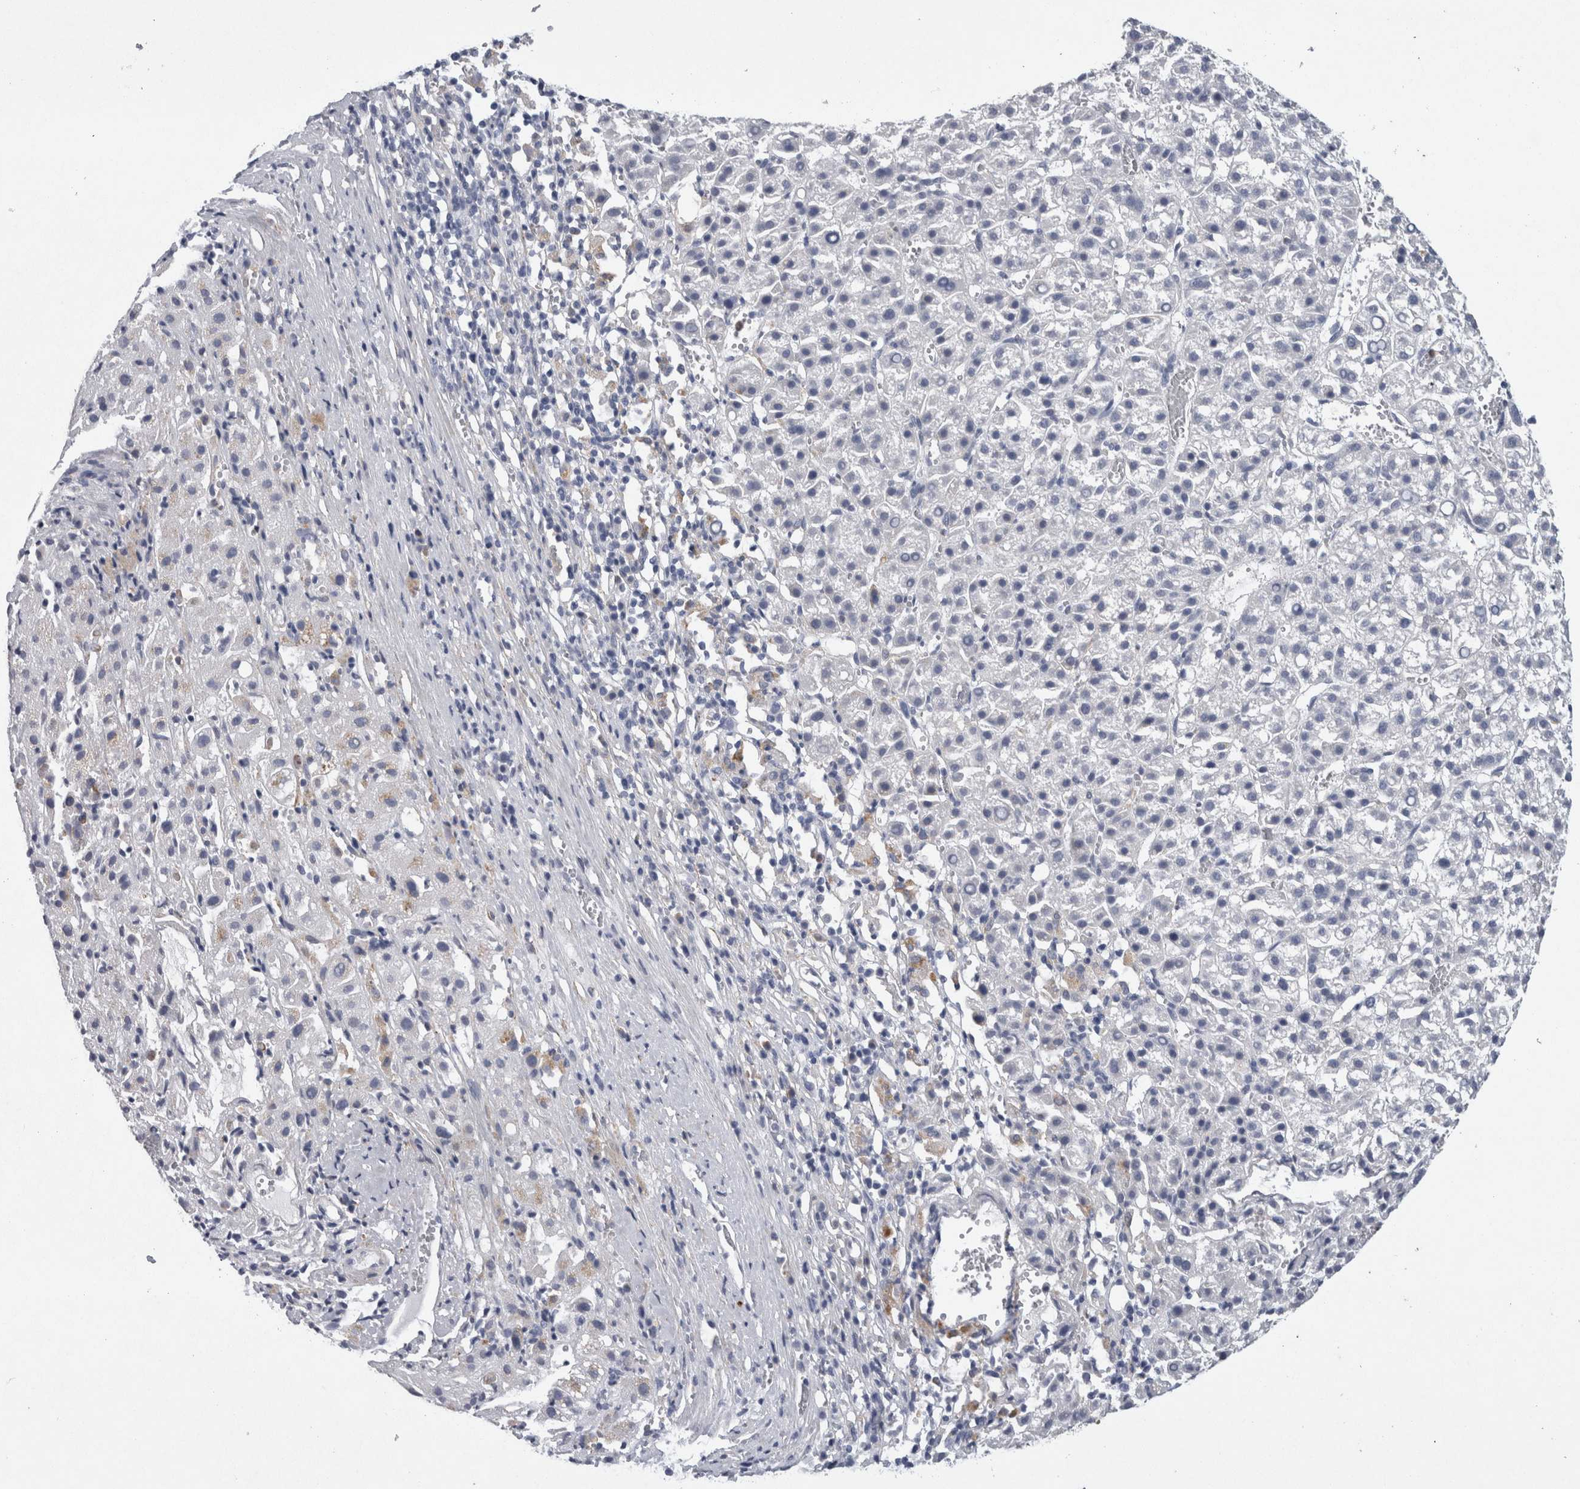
{"staining": {"intensity": "negative", "quantity": "none", "location": "none"}, "tissue": "liver cancer", "cell_type": "Tumor cells", "image_type": "cancer", "snomed": [{"axis": "morphology", "description": "Carcinoma, Hepatocellular, NOS"}, {"axis": "topography", "description": "Liver"}], "caption": "Immunohistochemistry (IHC) of liver hepatocellular carcinoma exhibits no positivity in tumor cells. The staining is performed using DAB (3,3'-diaminobenzidine) brown chromogen with nuclei counter-stained in using hematoxylin.", "gene": "CD63", "patient": {"sex": "female", "age": 58}}